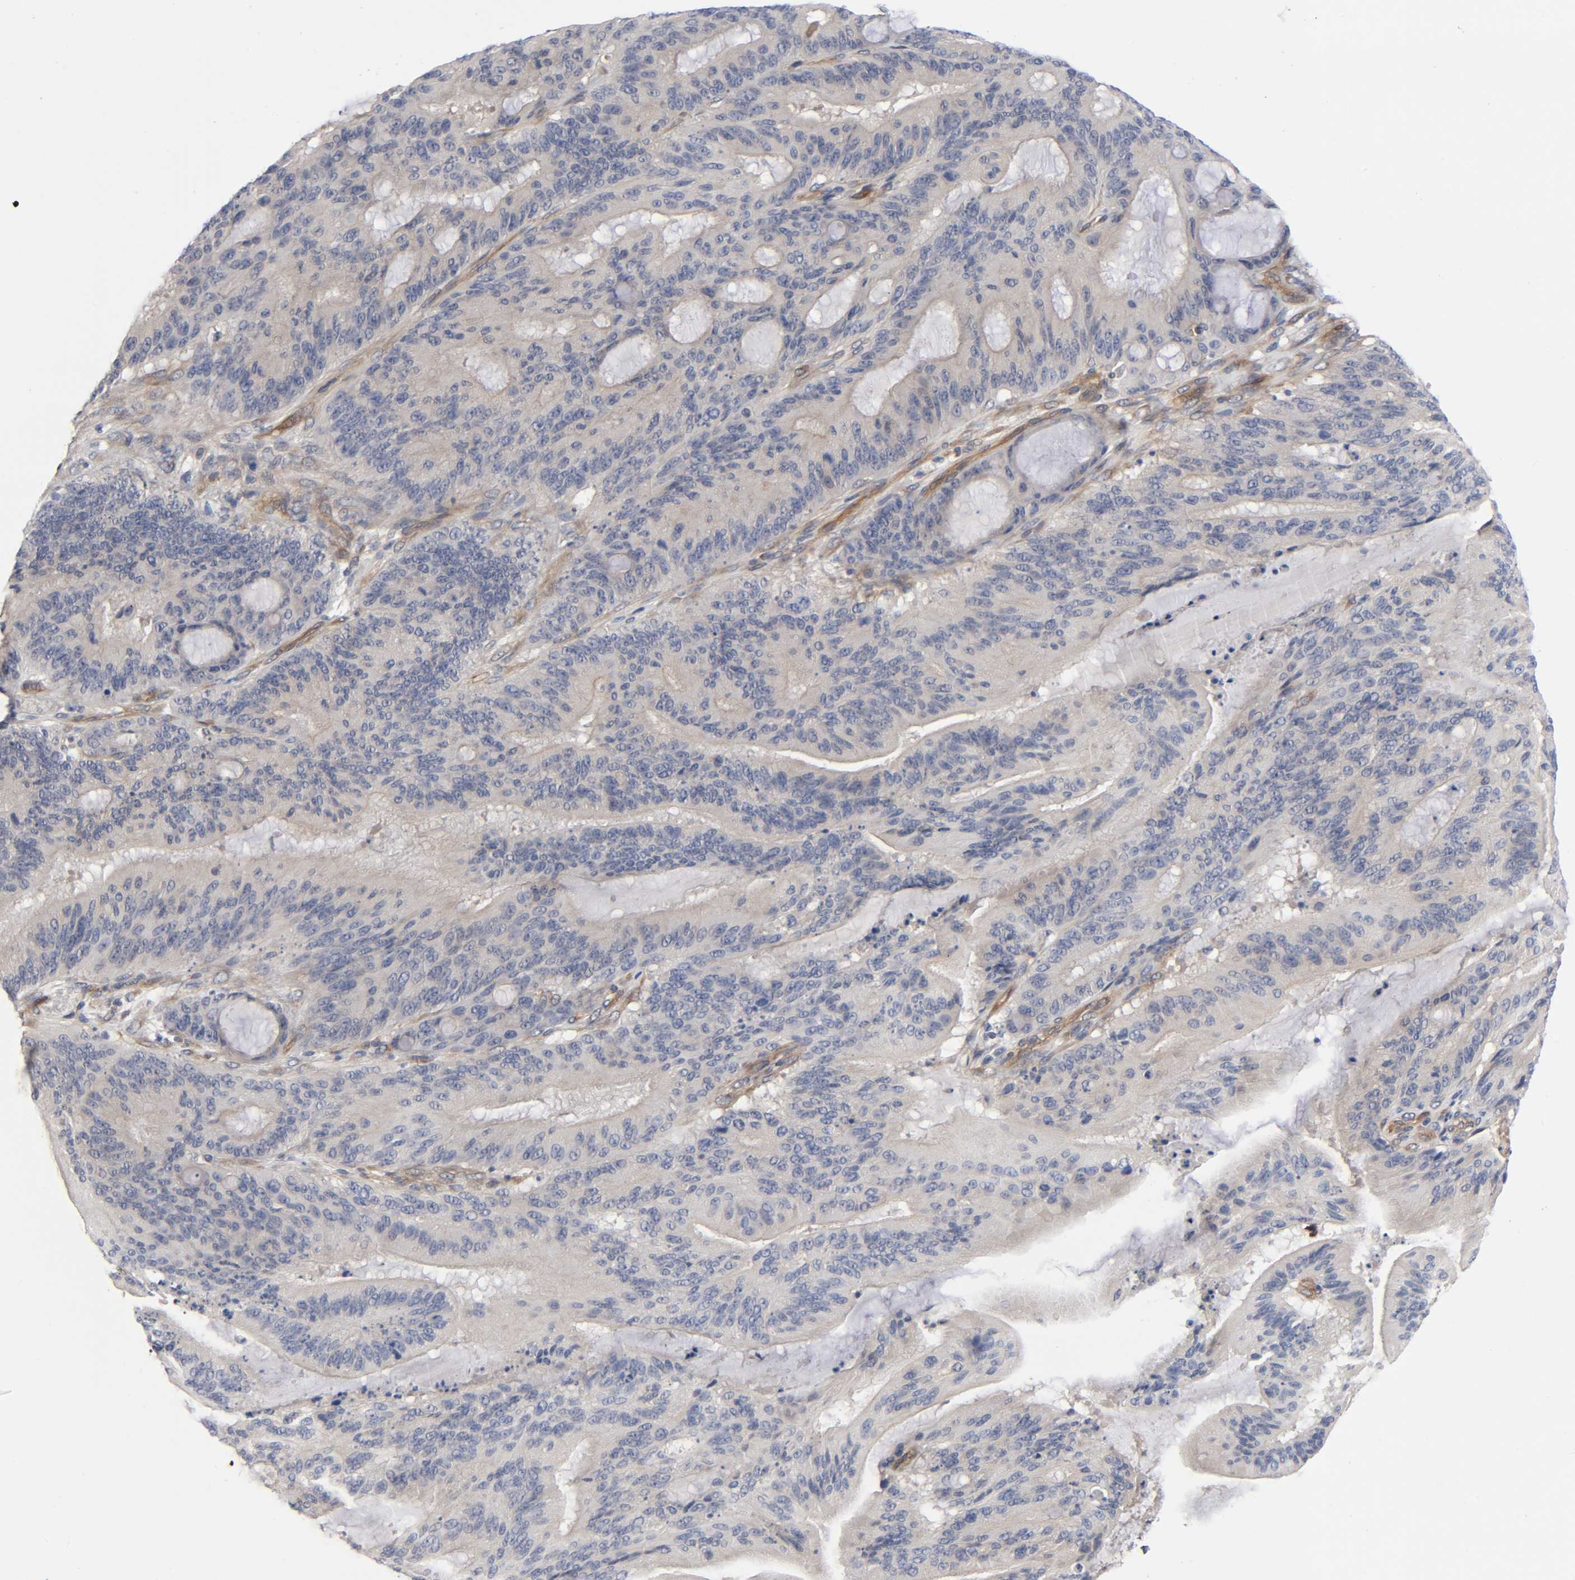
{"staining": {"intensity": "negative", "quantity": "none", "location": "none"}, "tissue": "liver cancer", "cell_type": "Tumor cells", "image_type": "cancer", "snomed": [{"axis": "morphology", "description": "Cholangiocarcinoma"}, {"axis": "topography", "description": "Liver"}], "caption": "High power microscopy micrograph of an IHC histopathology image of liver cancer, revealing no significant positivity in tumor cells.", "gene": "RAB13", "patient": {"sex": "female", "age": 73}}